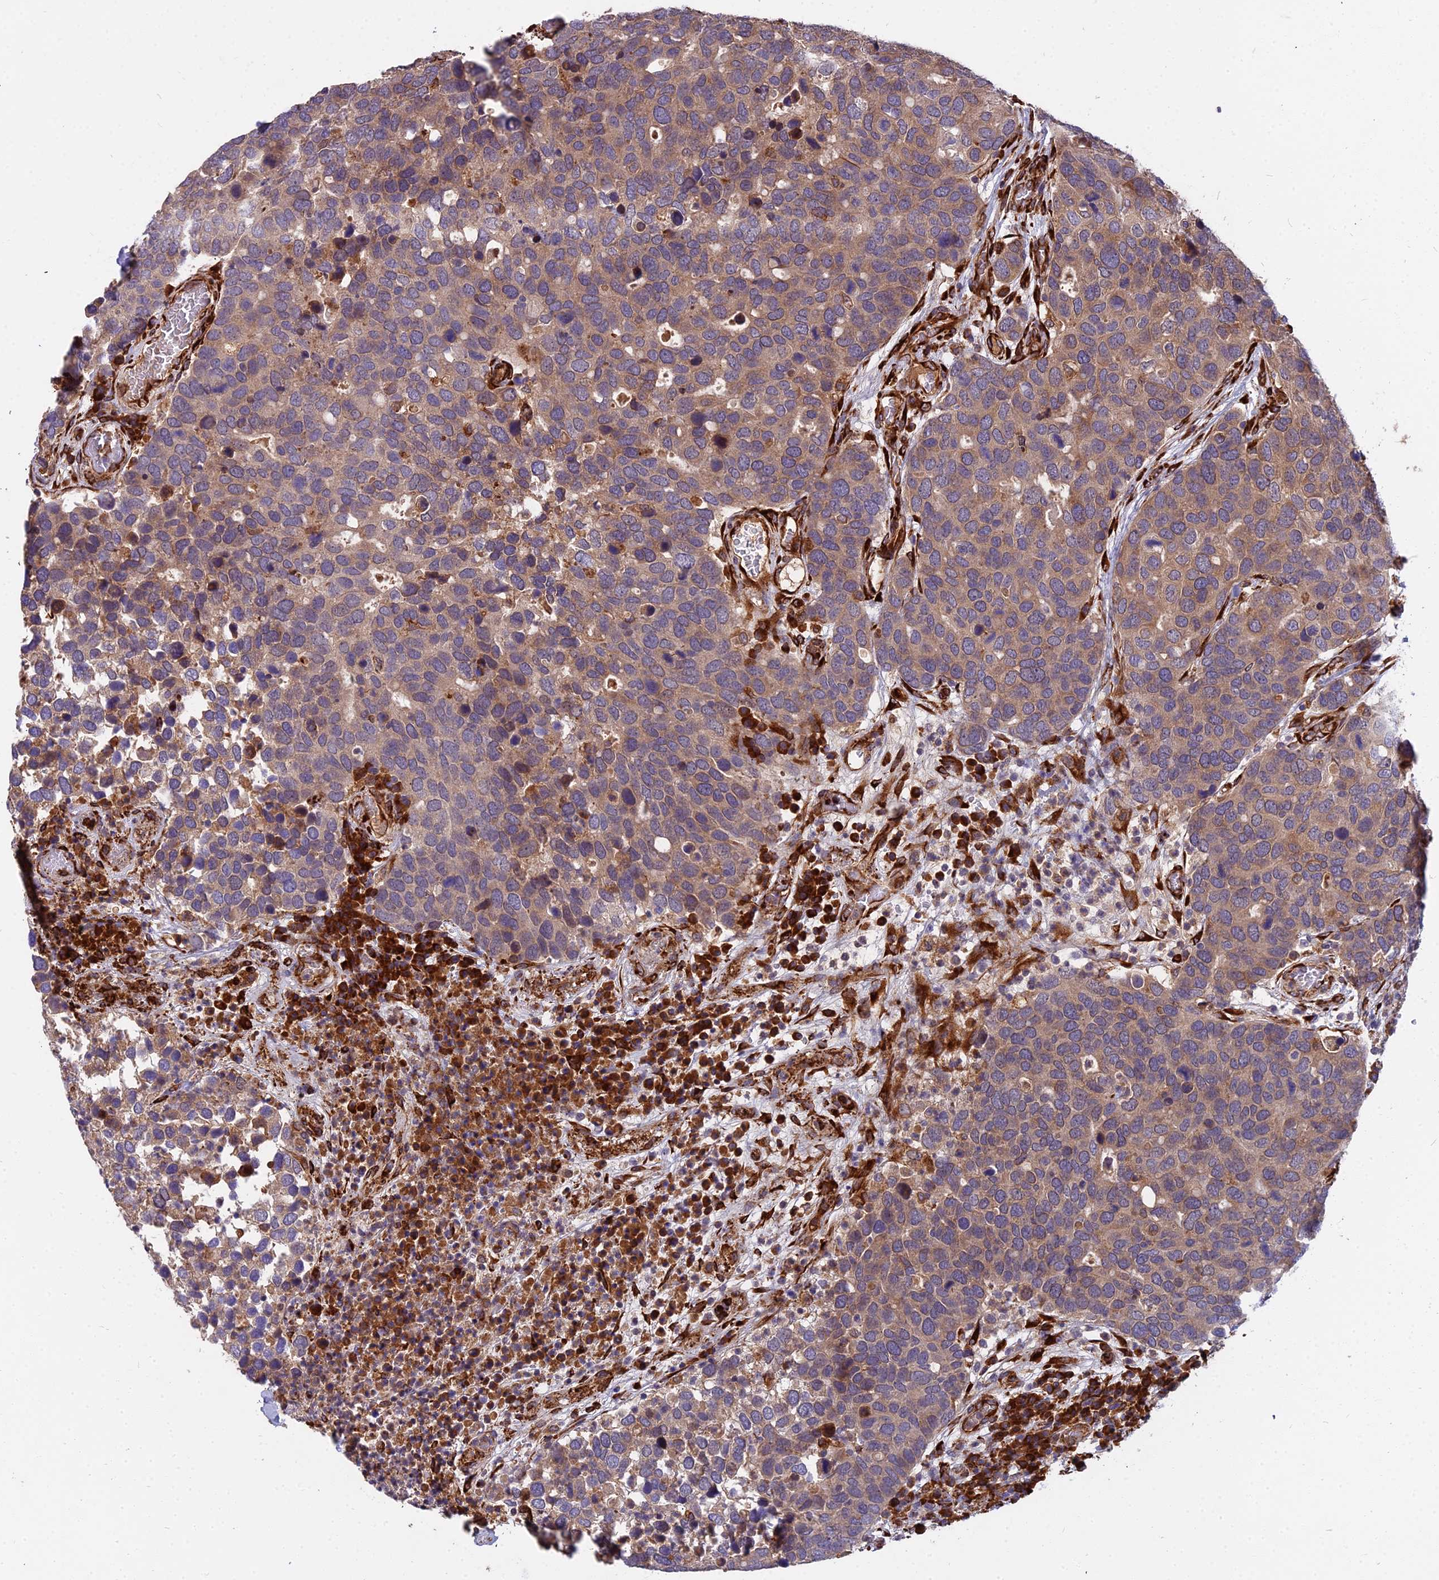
{"staining": {"intensity": "moderate", "quantity": ">75%", "location": "cytoplasmic/membranous"}, "tissue": "breast cancer", "cell_type": "Tumor cells", "image_type": "cancer", "snomed": [{"axis": "morphology", "description": "Duct carcinoma"}, {"axis": "topography", "description": "Breast"}], "caption": "Immunohistochemistry image of neoplastic tissue: human invasive ductal carcinoma (breast) stained using immunohistochemistry shows medium levels of moderate protein expression localized specifically in the cytoplasmic/membranous of tumor cells, appearing as a cytoplasmic/membranous brown color.", "gene": "NDUFAF7", "patient": {"sex": "female", "age": 83}}